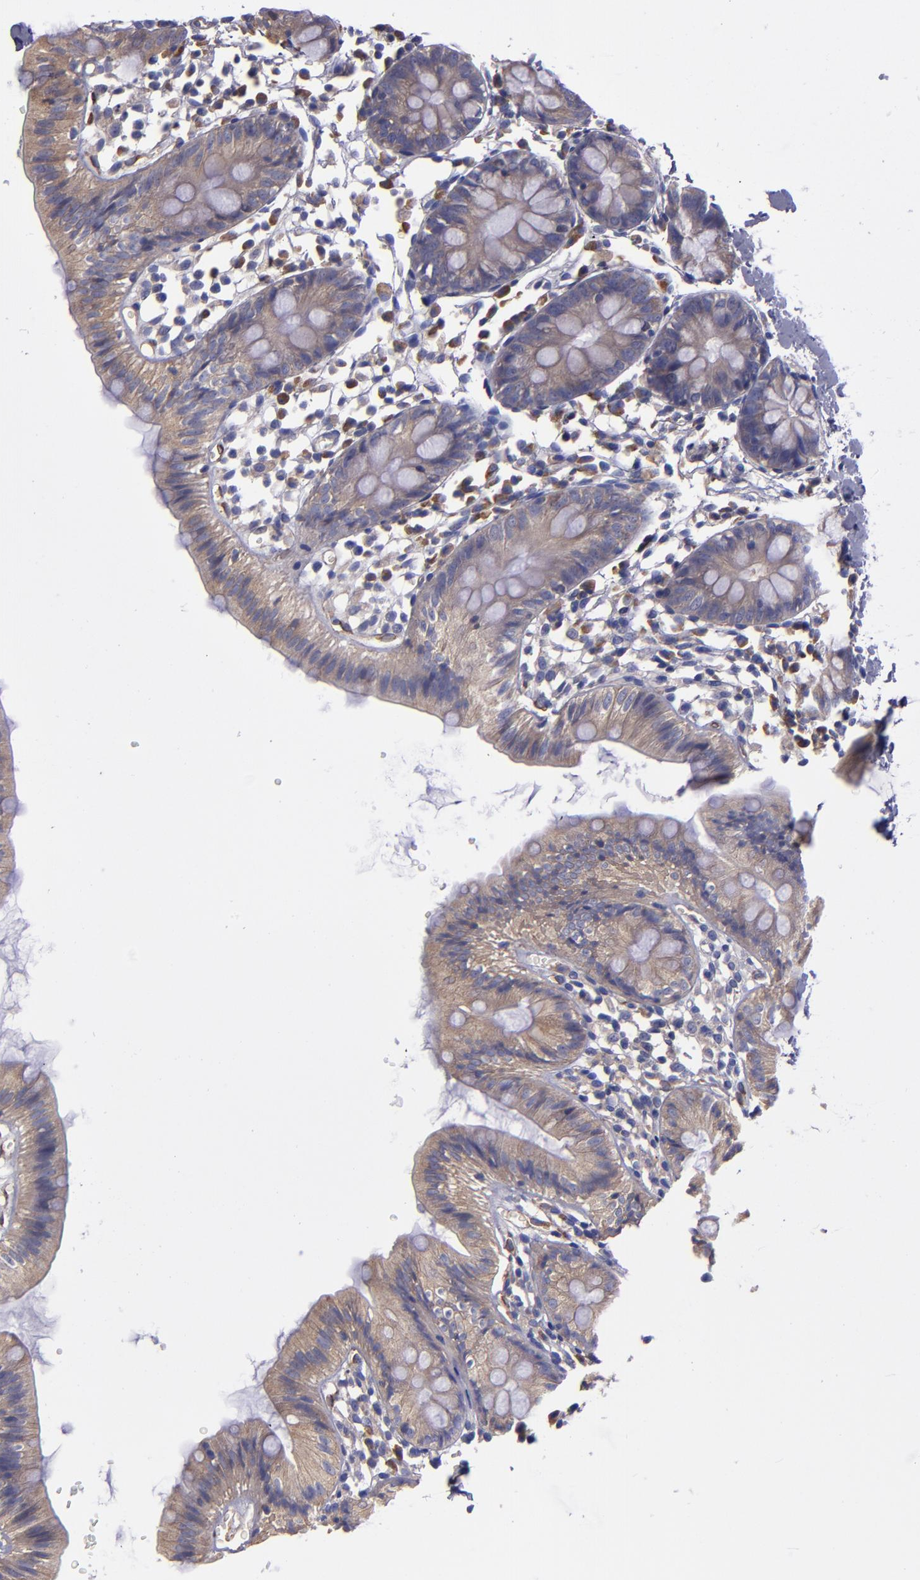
{"staining": {"intensity": "negative", "quantity": "none", "location": "none"}, "tissue": "colon", "cell_type": "Endothelial cells", "image_type": "normal", "snomed": [{"axis": "morphology", "description": "Normal tissue, NOS"}, {"axis": "topography", "description": "Colon"}], "caption": "Colon stained for a protein using immunohistochemistry (IHC) displays no expression endothelial cells.", "gene": "CARS1", "patient": {"sex": "male", "age": 14}}